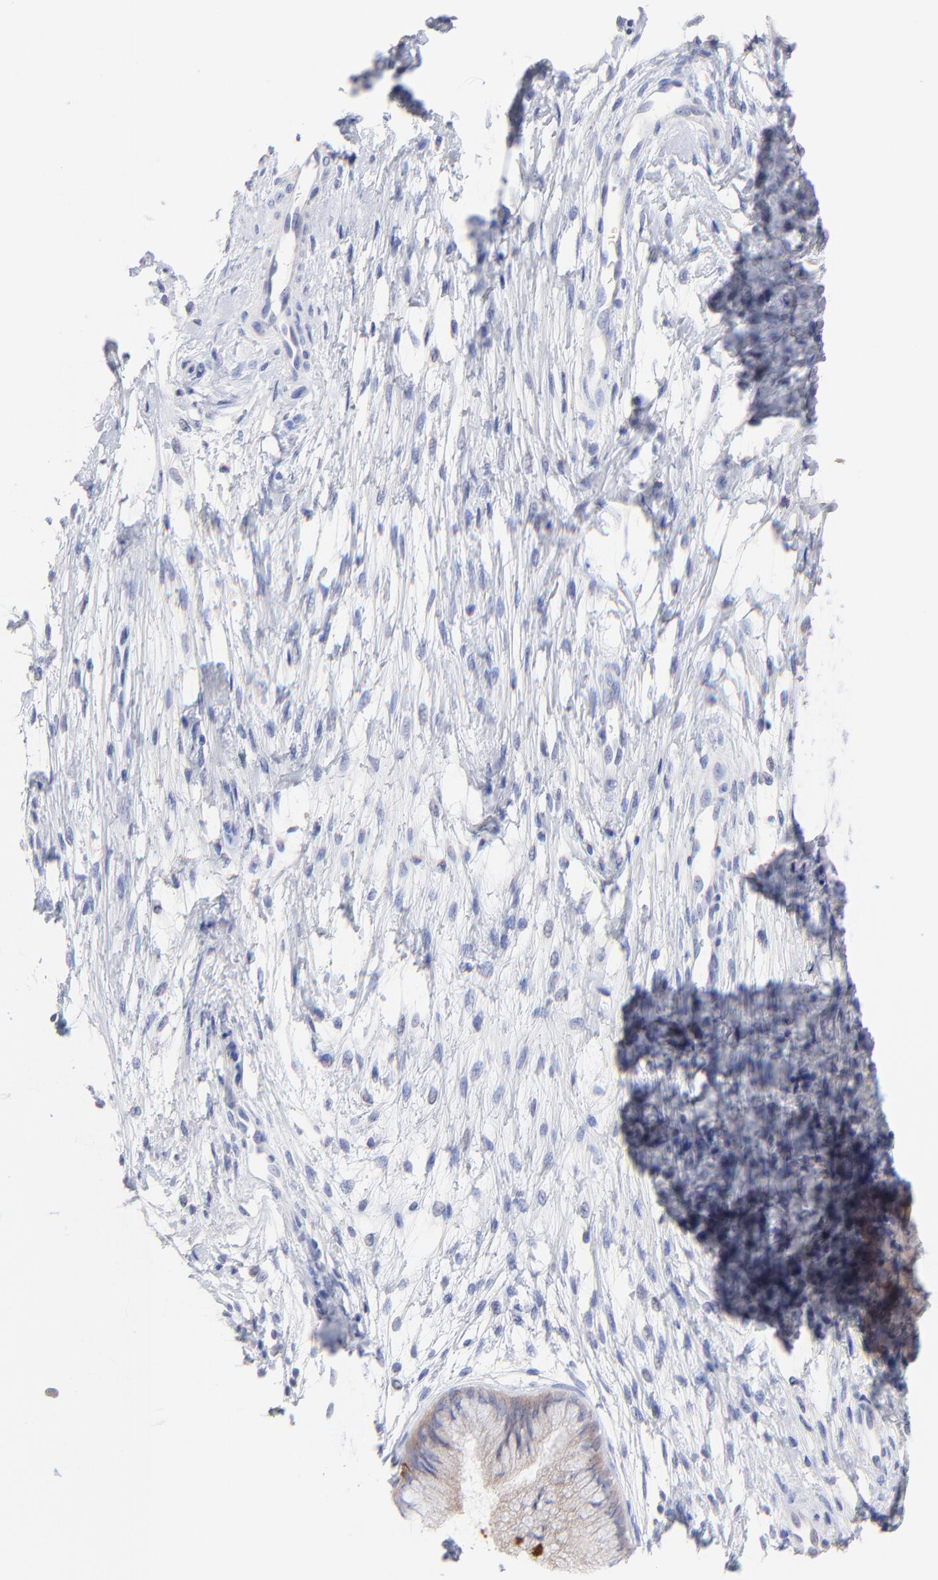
{"staining": {"intensity": "strong", "quantity": "<25%", "location": "cytoplasmic/membranous"}, "tissue": "cervix", "cell_type": "Glandular cells", "image_type": "normal", "snomed": [{"axis": "morphology", "description": "Normal tissue, NOS"}, {"axis": "topography", "description": "Cervix"}], "caption": "DAB (3,3'-diaminobenzidine) immunohistochemical staining of normal cervix demonstrates strong cytoplasmic/membranous protein expression in about <25% of glandular cells. Ihc stains the protein in brown and the nuclei are stained blue.", "gene": "CFAP57", "patient": {"sex": "female", "age": 39}}